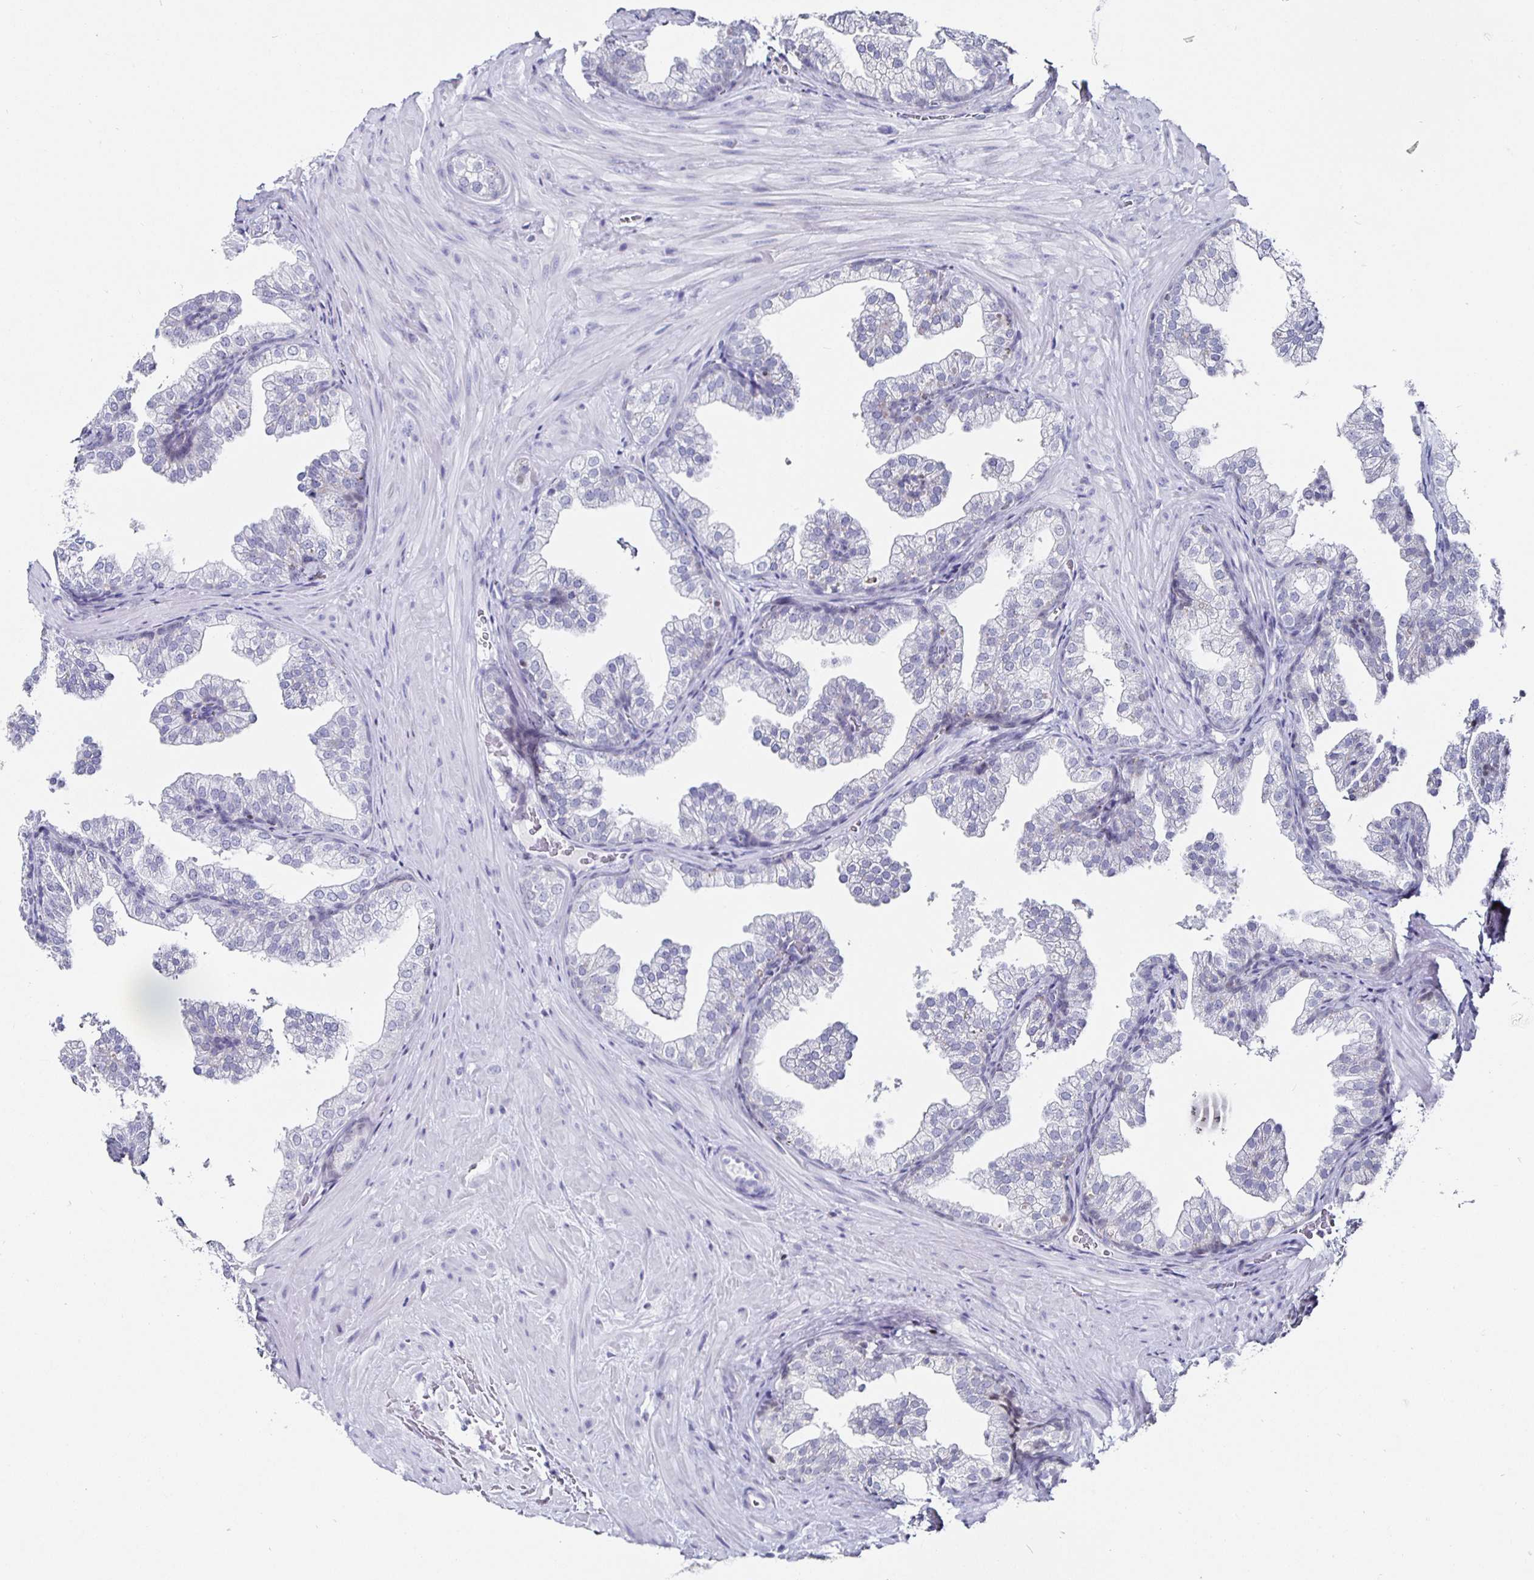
{"staining": {"intensity": "negative", "quantity": "none", "location": "none"}, "tissue": "prostate", "cell_type": "Glandular cells", "image_type": "normal", "snomed": [{"axis": "morphology", "description": "Normal tissue, NOS"}, {"axis": "topography", "description": "Prostate"}], "caption": "Glandular cells show no significant expression in unremarkable prostate. Nuclei are stained in blue.", "gene": "RUNX2", "patient": {"sex": "male", "age": 37}}